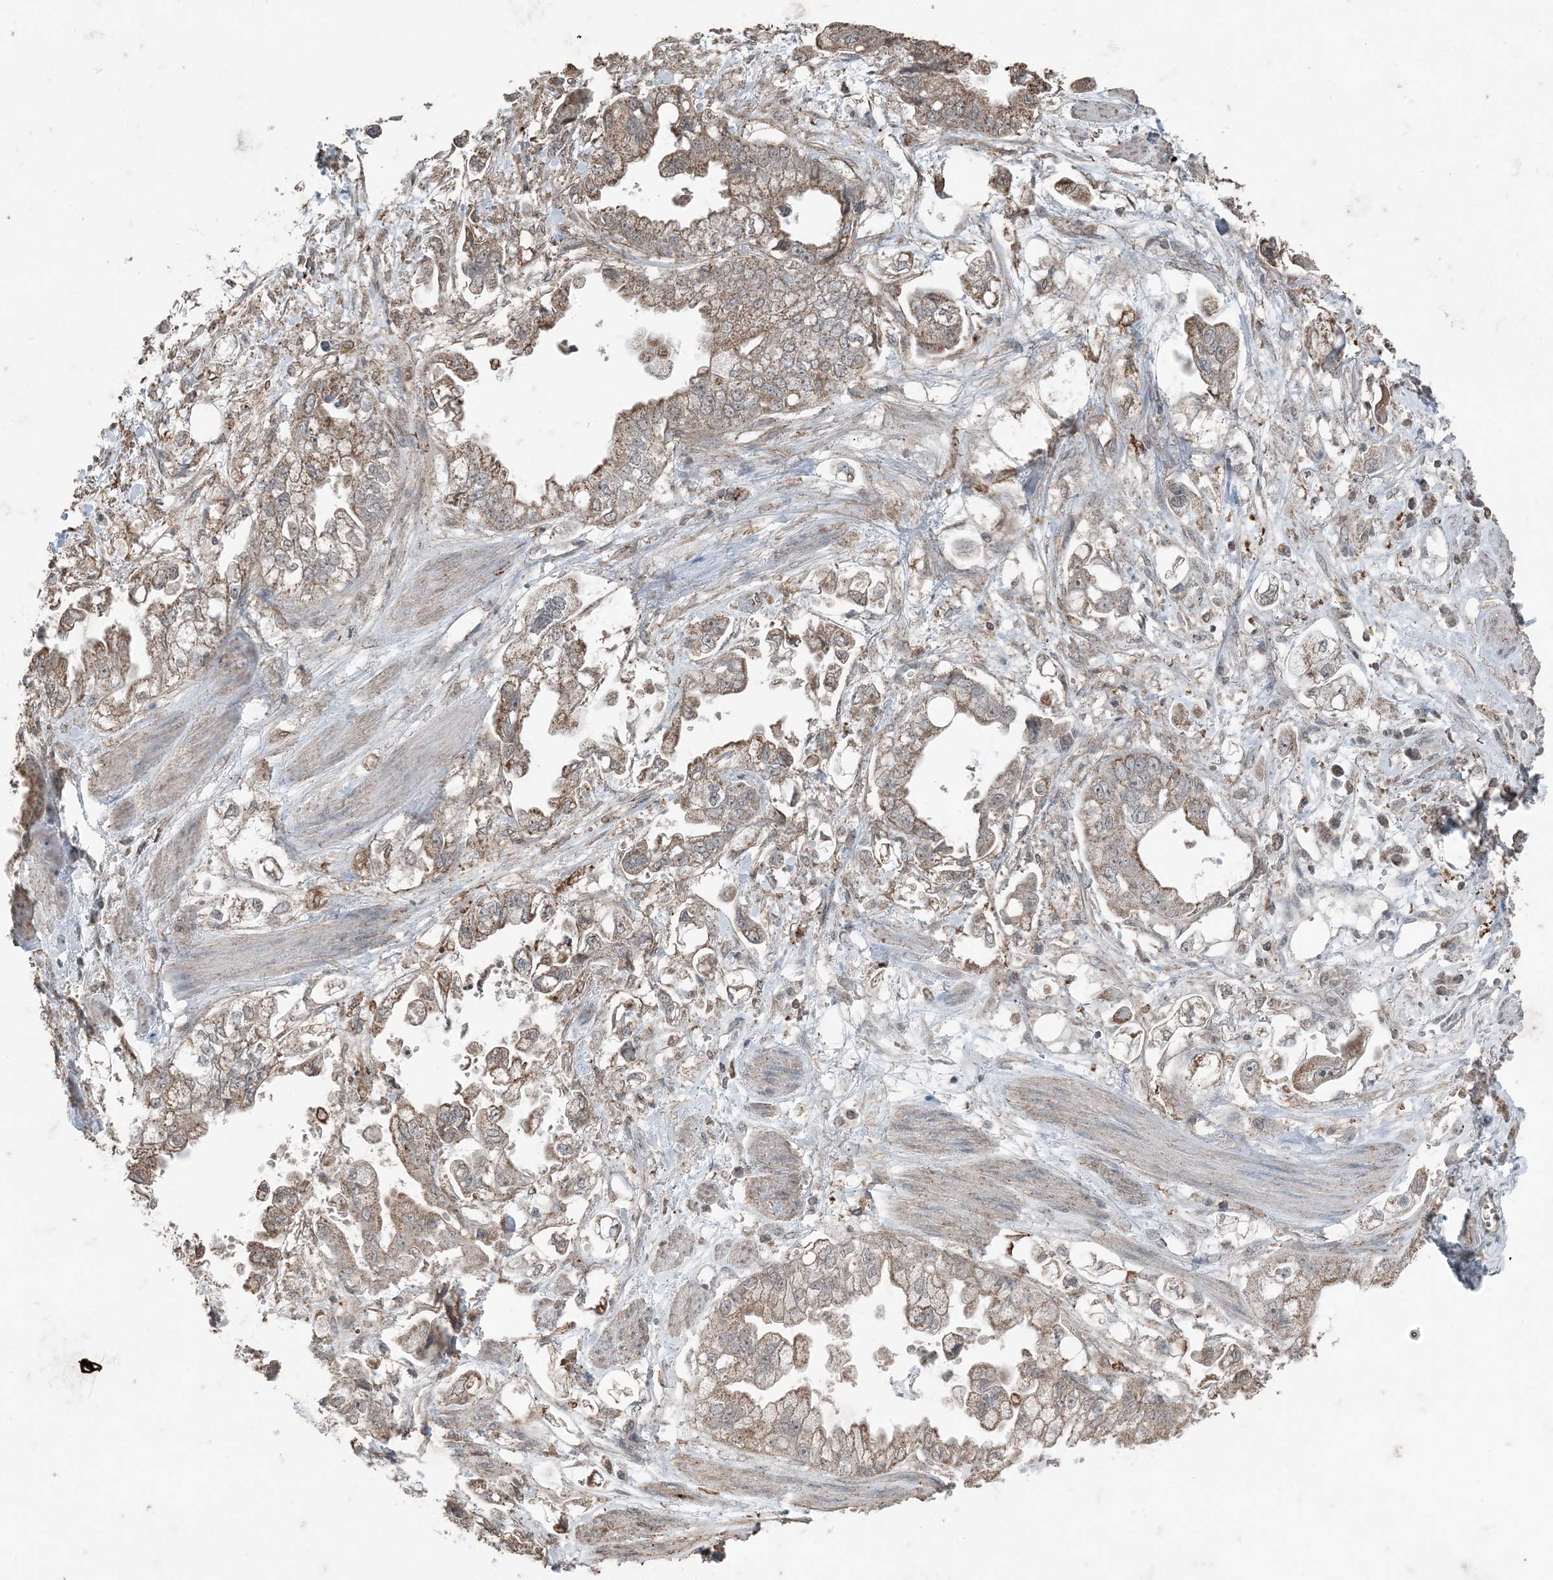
{"staining": {"intensity": "moderate", "quantity": ">75%", "location": "cytoplasmic/membranous"}, "tissue": "stomach cancer", "cell_type": "Tumor cells", "image_type": "cancer", "snomed": [{"axis": "morphology", "description": "Adenocarcinoma, NOS"}, {"axis": "topography", "description": "Stomach"}], "caption": "Human stomach cancer (adenocarcinoma) stained with a protein marker demonstrates moderate staining in tumor cells.", "gene": "GNL1", "patient": {"sex": "male", "age": 62}}